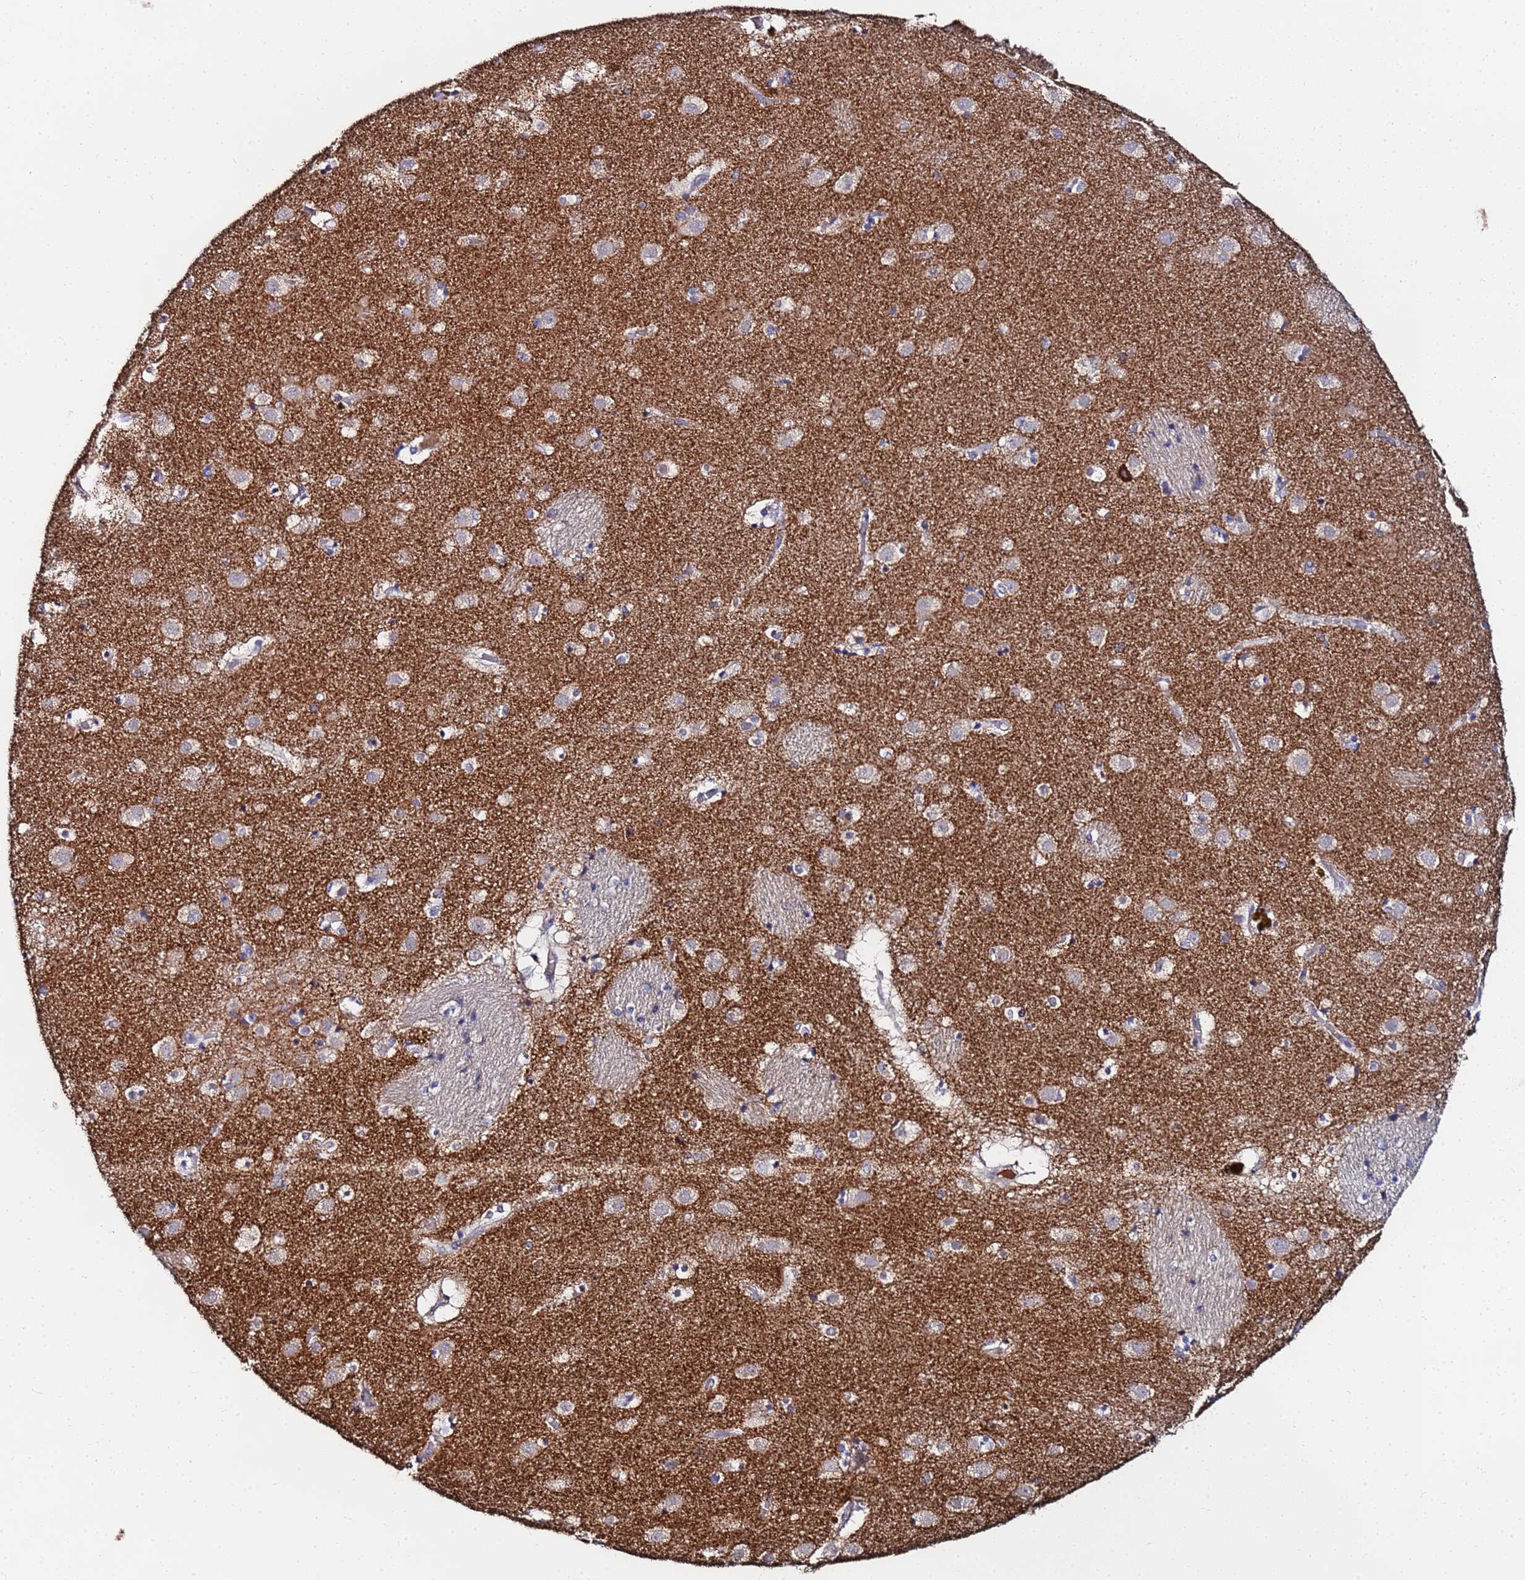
{"staining": {"intensity": "weak", "quantity": "<25%", "location": "cytoplasmic/membranous"}, "tissue": "caudate", "cell_type": "Glial cells", "image_type": "normal", "snomed": [{"axis": "morphology", "description": "Normal tissue, NOS"}, {"axis": "topography", "description": "Lateral ventricle wall"}], "caption": "The image displays no staining of glial cells in normal caudate. (DAB immunohistochemistry visualized using brightfield microscopy, high magnification).", "gene": "TCP10L", "patient": {"sex": "male", "age": 70}}